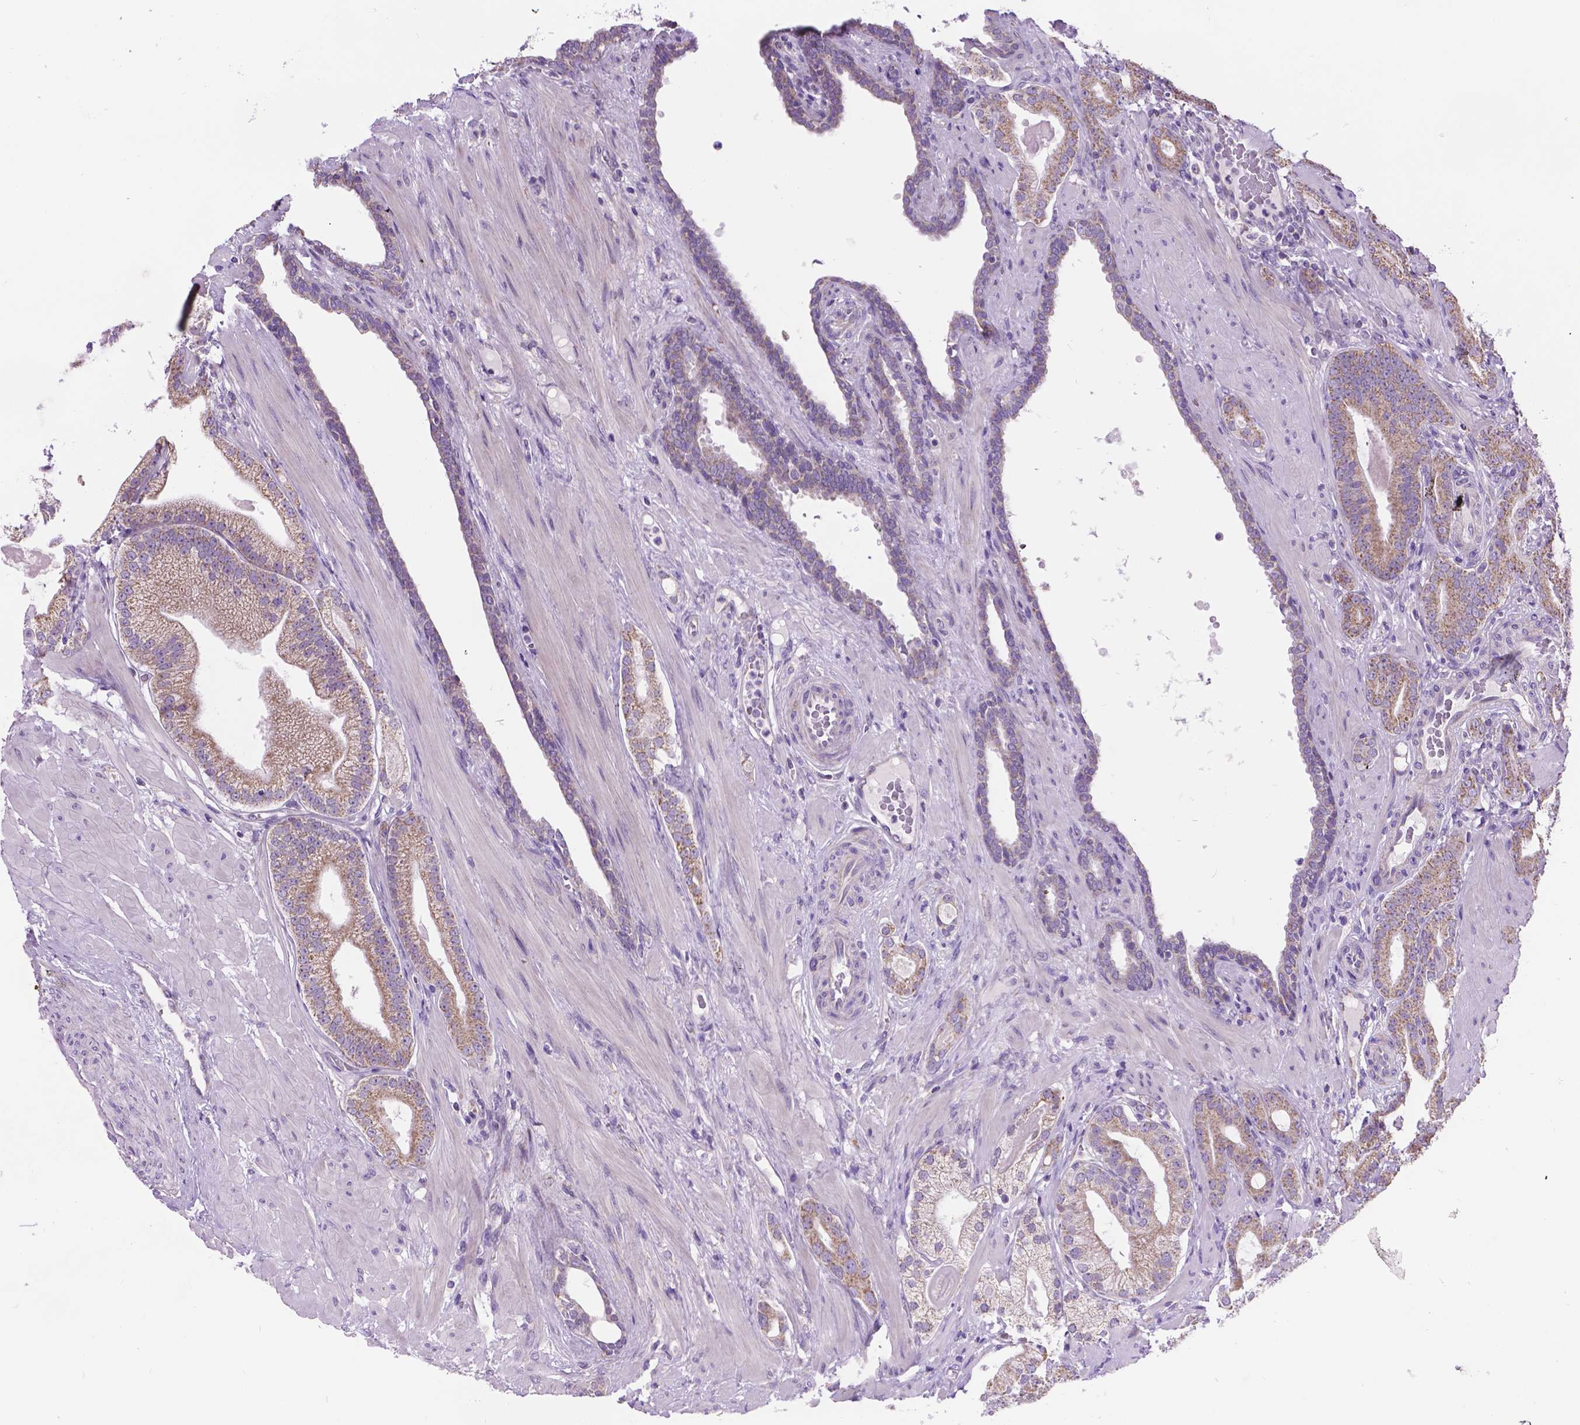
{"staining": {"intensity": "weak", "quantity": ">75%", "location": "cytoplasmic/membranous"}, "tissue": "prostate cancer", "cell_type": "Tumor cells", "image_type": "cancer", "snomed": [{"axis": "morphology", "description": "Adenocarcinoma, Low grade"}, {"axis": "topography", "description": "Prostate"}], "caption": "Immunohistochemistry of human low-grade adenocarcinoma (prostate) displays low levels of weak cytoplasmic/membranous expression in about >75% of tumor cells. The staining was performed using DAB to visualize the protein expression in brown, while the nuclei were stained in blue with hematoxylin (Magnification: 20x).", "gene": "CSPG5", "patient": {"sex": "male", "age": 57}}